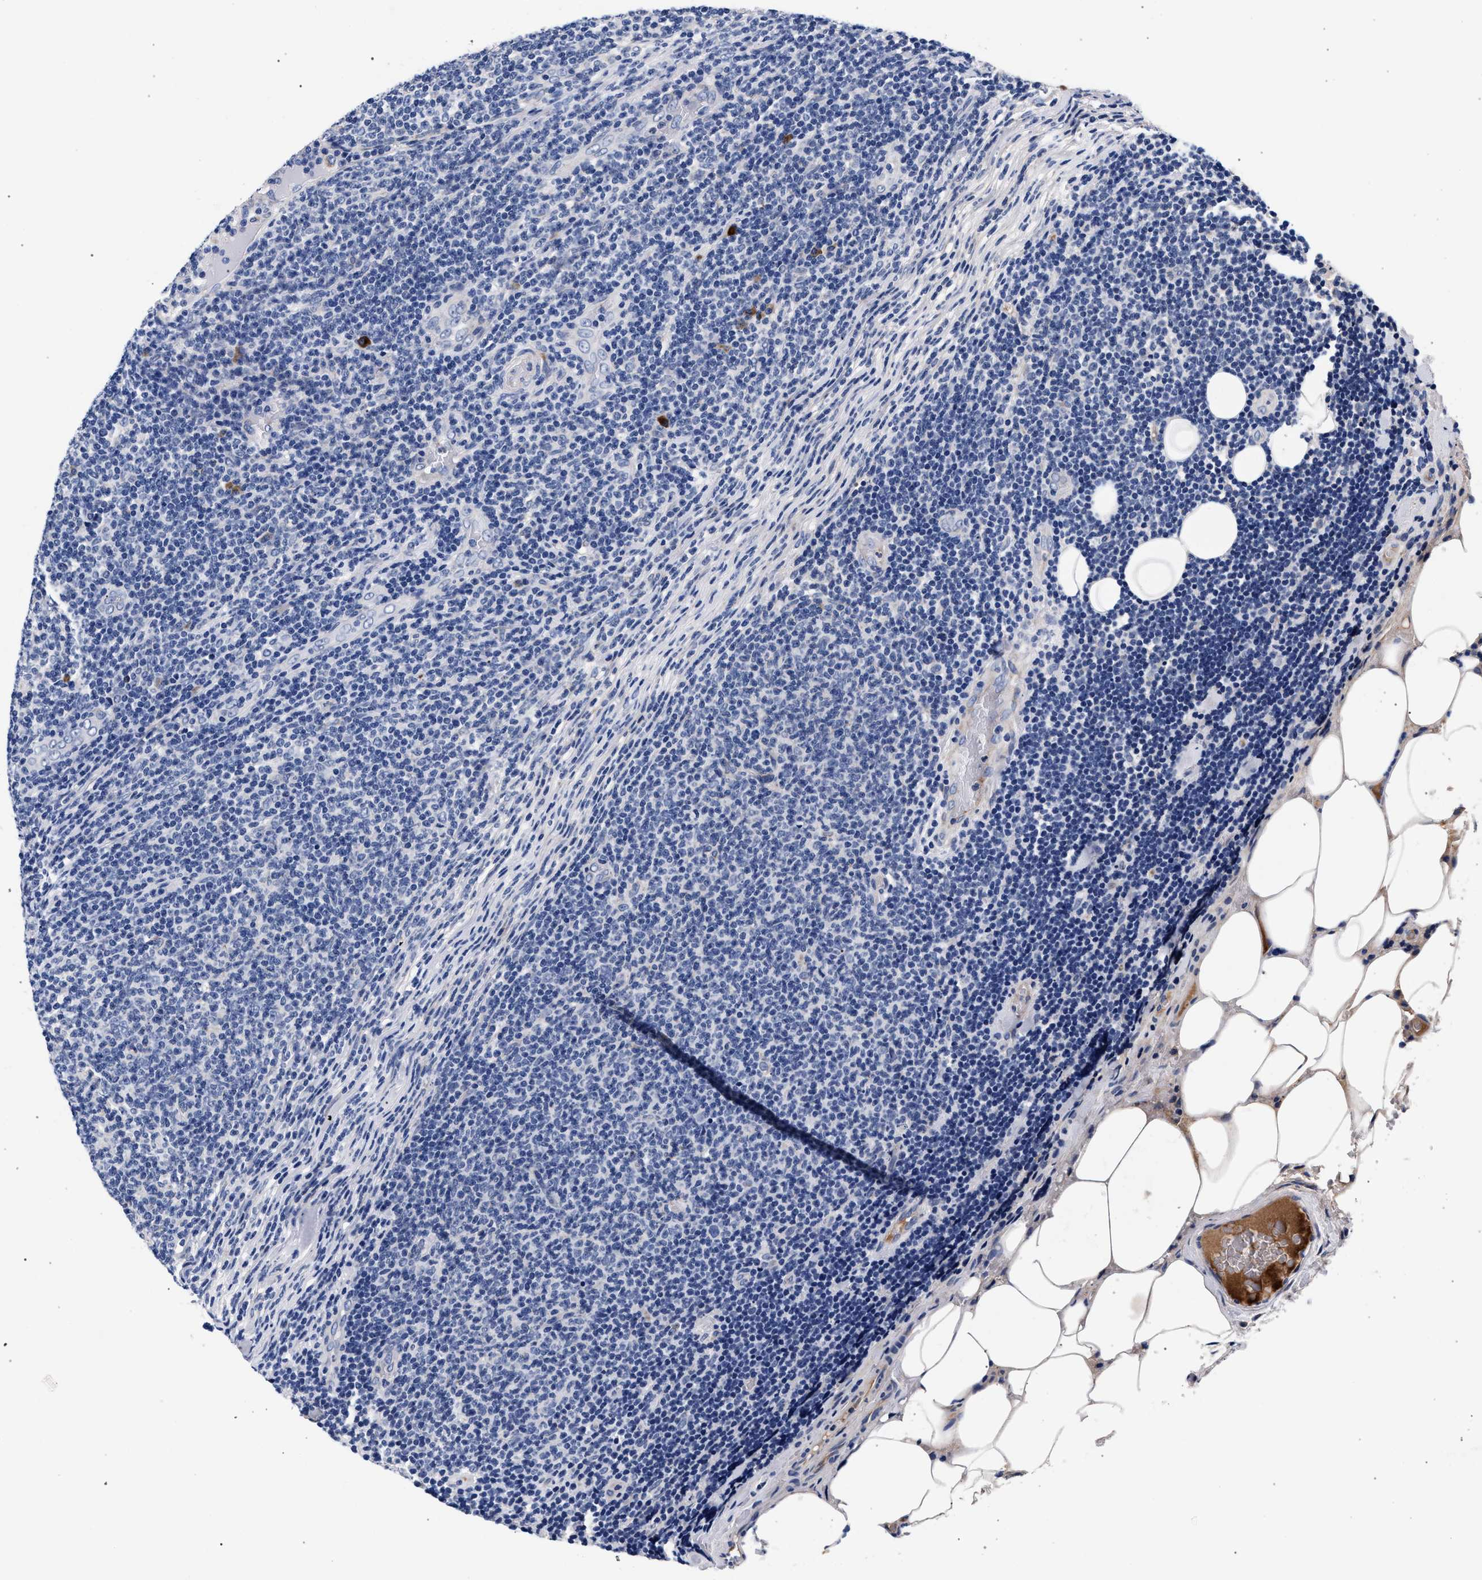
{"staining": {"intensity": "negative", "quantity": "none", "location": "none"}, "tissue": "lymphoma", "cell_type": "Tumor cells", "image_type": "cancer", "snomed": [{"axis": "morphology", "description": "Malignant lymphoma, non-Hodgkin's type, Low grade"}, {"axis": "topography", "description": "Lymph node"}], "caption": "High magnification brightfield microscopy of lymphoma stained with DAB (3,3'-diaminobenzidine) (brown) and counterstained with hematoxylin (blue): tumor cells show no significant staining.", "gene": "ACOX1", "patient": {"sex": "male", "age": 66}}